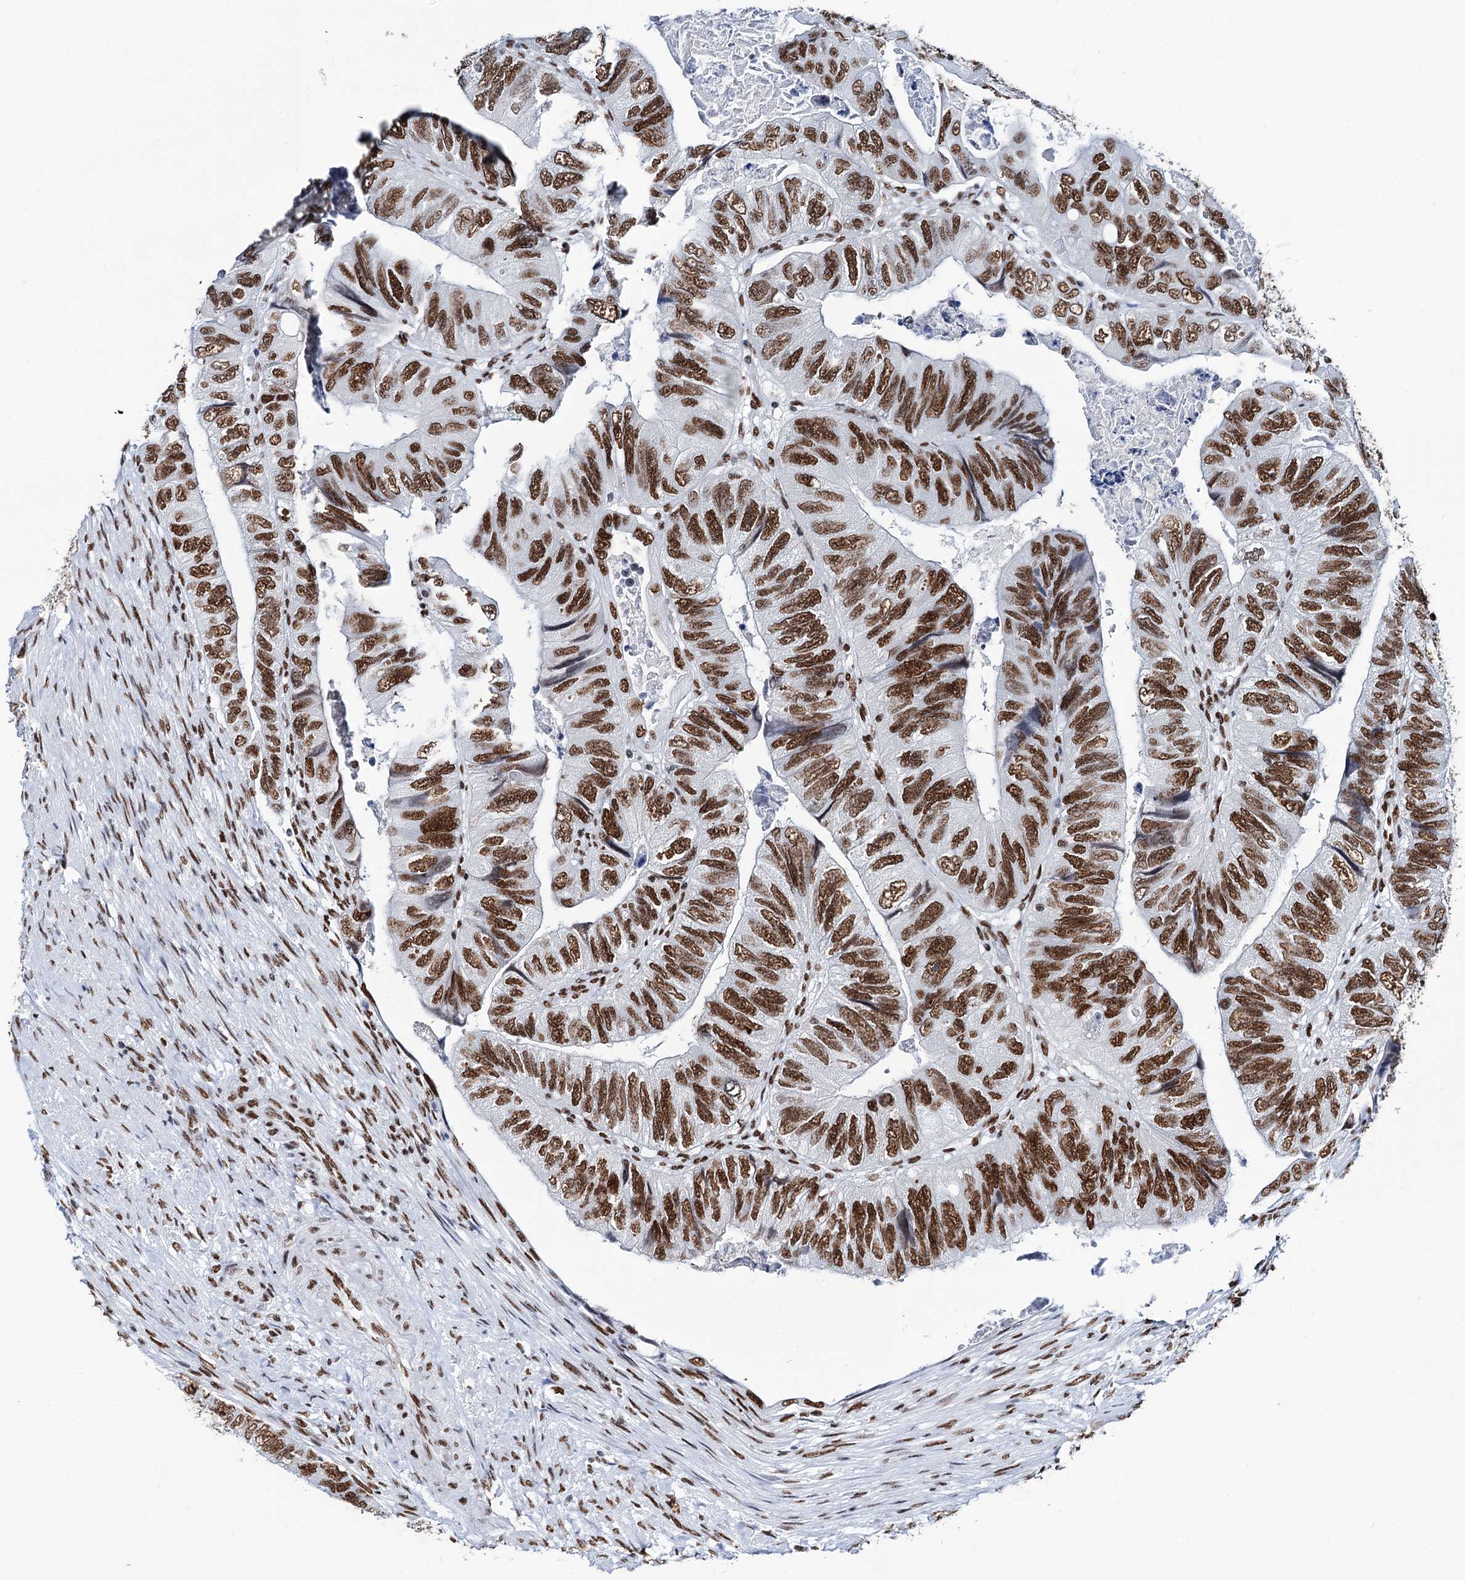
{"staining": {"intensity": "strong", "quantity": ">75%", "location": "nuclear"}, "tissue": "colorectal cancer", "cell_type": "Tumor cells", "image_type": "cancer", "snomed": [{"axis": "morphology", "description": "Adenocarcinoma, NOS"}, {"axis": "topography", "description": "Rectum"}], "caption": "Adenocarcinoma (colorectal) stained with DAB (3,3'-diaminobenzidine) IHC shows high levels of strong nuclear positivity in about >75% of tumor cells.", "gene": "MATR3", "patient": {"sex": "male", "age": 63}}